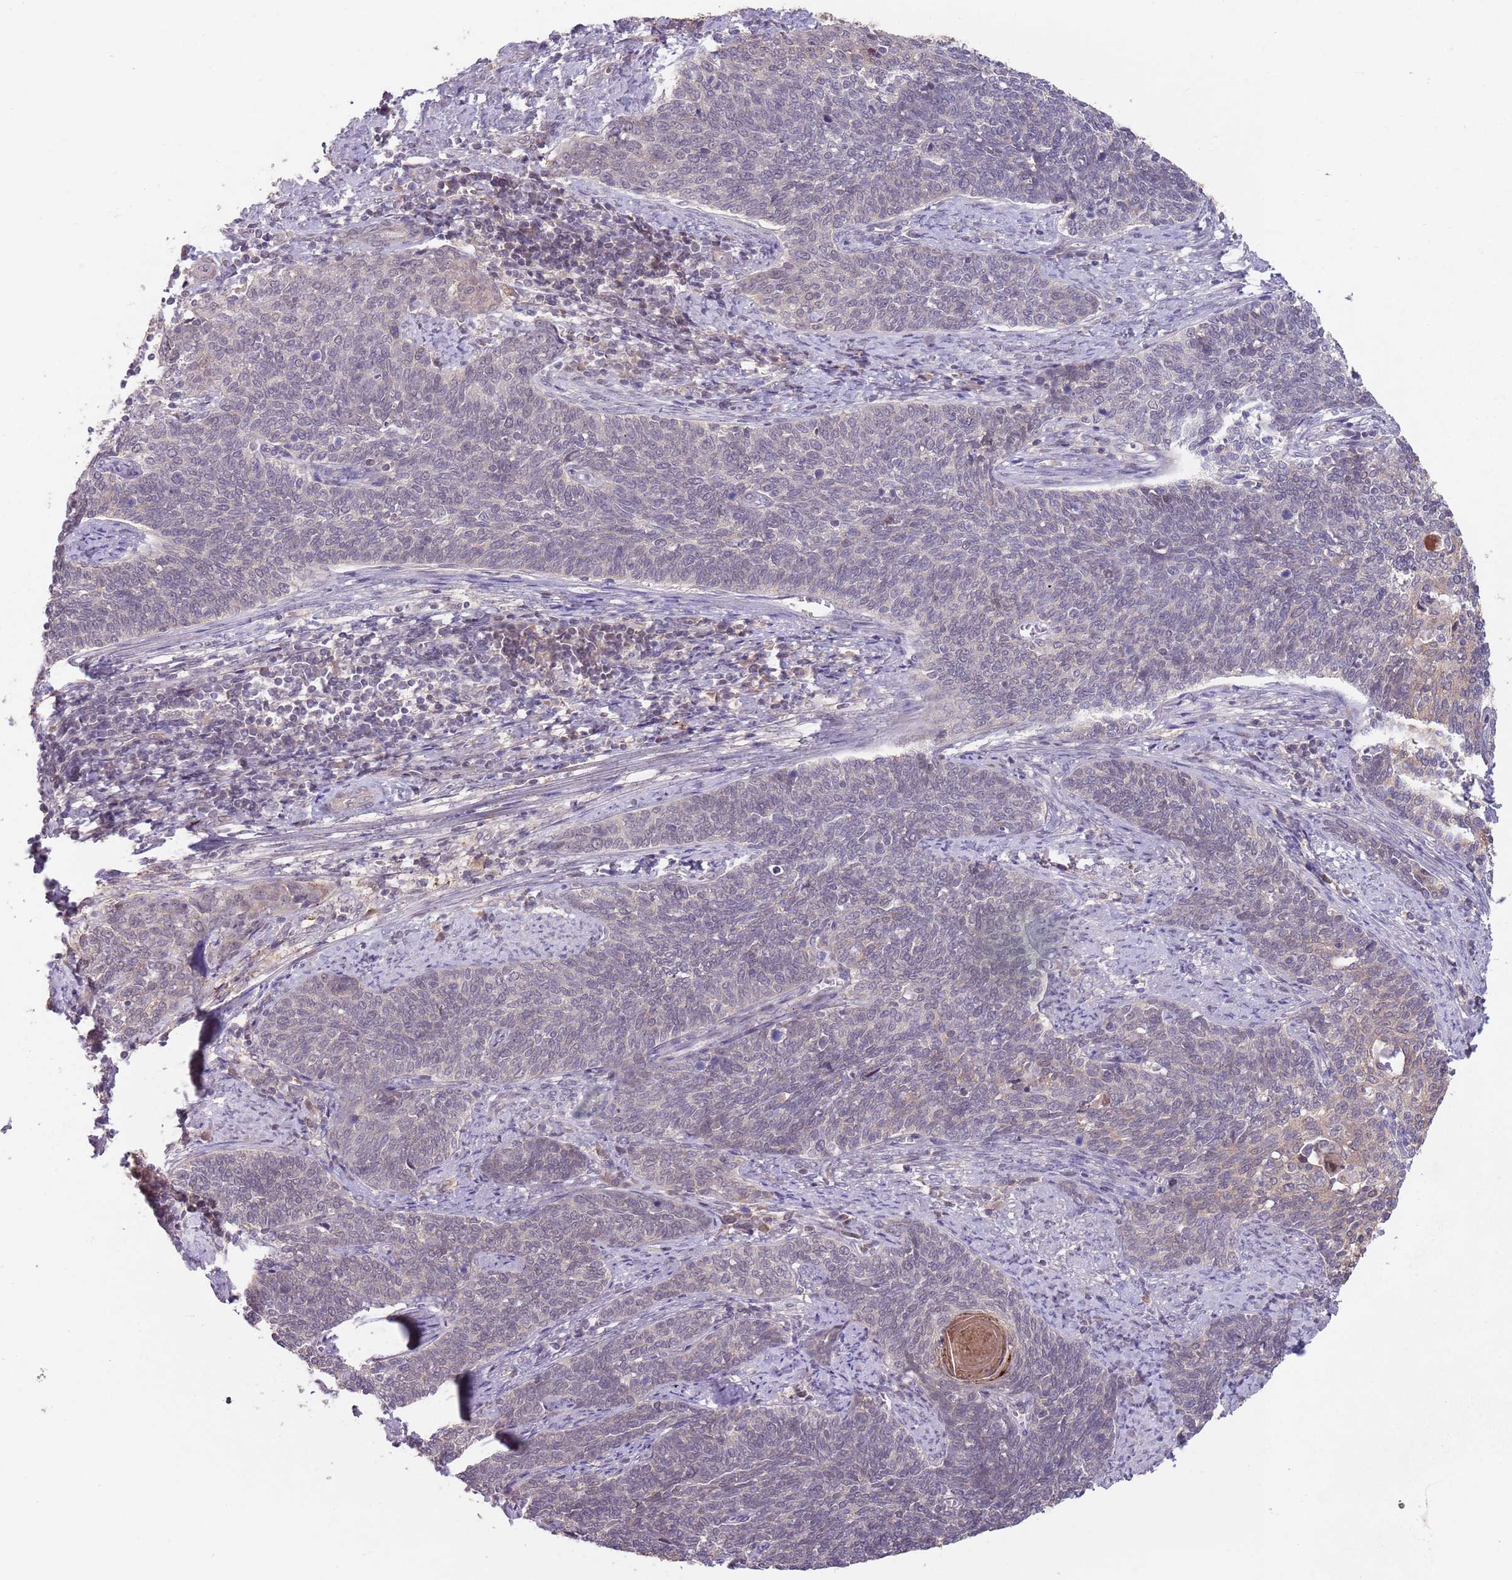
{"staining": {"intensity": "negative", "quantity": "none", "location": "none"}, "tissue": "cervical cancer", "cell_type": "Tumor cells", "image_type": "cancer", "snomed": [{"axis": "morphology", "description": "Squamous cell carcinoma, NOS"}, {"axis": "topography", "description": "Cervix"}], "caption": "A histopathology image of cervical squamous cell carcinoma stained for a protein demonstrates no brown staining in tumor cells. (DAB (3,3'-diaminobenzidine) IHC, high magnification).", "gene": "MEI1", "patient": {"sex": "female", "age": 39}}